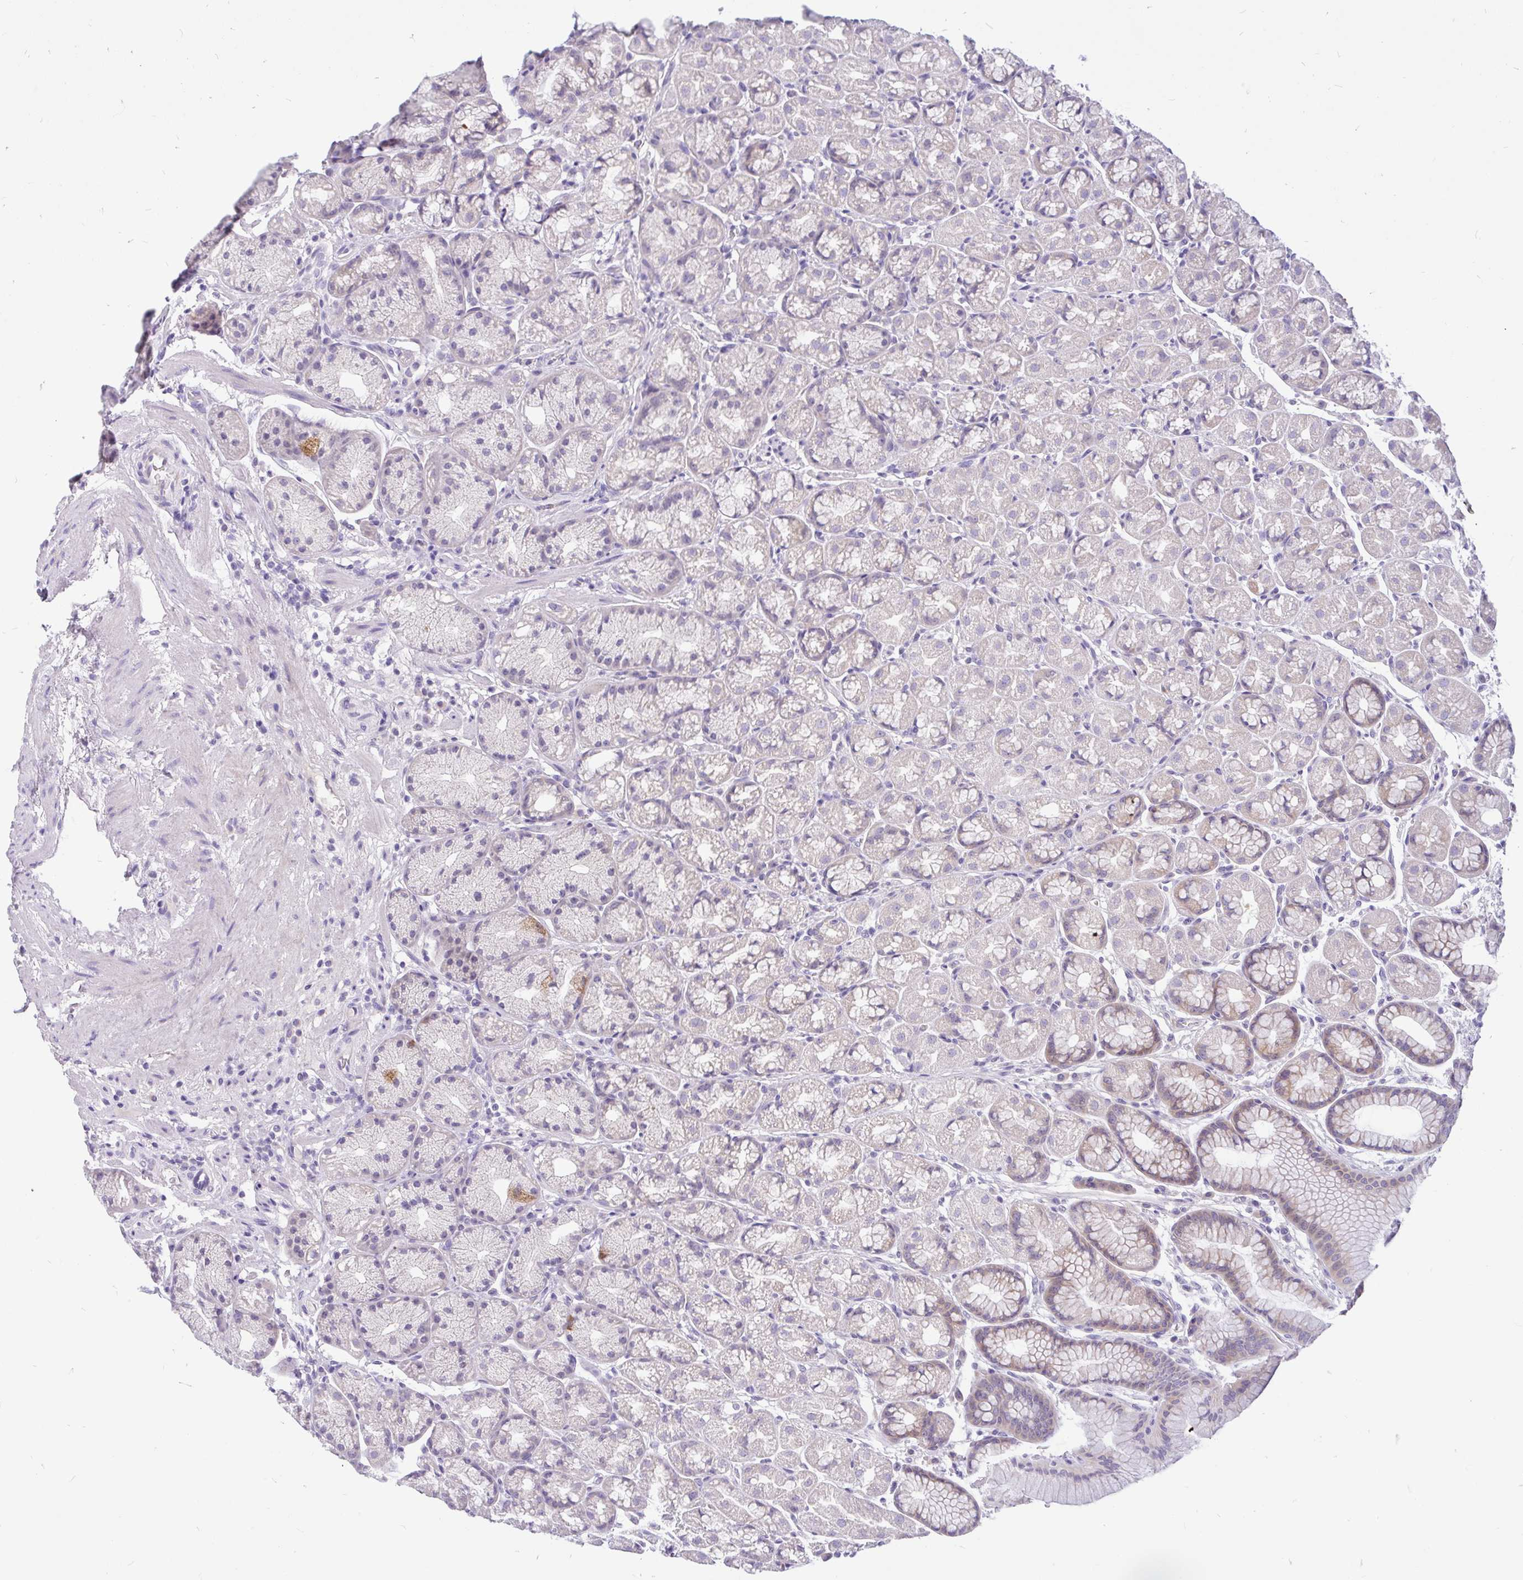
{"staining": {"intensity": "moderate", "quantity": "<25%", "location": "cytoplasmic/membranous"}, "tissue": "stomach", "cell_type": "Glandular cells", "image_type": "normal", "snomed": [{"axis": "morphology", "description": "Normal tissue, NOS"}, {"axis": "topography", "description": "Stomach, lower"}], "caption": "Normal stomach was stained to show a protein in brown. There is low levels of moderate cytoplasmic/membranous expression in about <25% of glandular cells. (DAB IHC with brightfield microscopy, high magnification).", "gene": "KIAA2013", "patient": {"sex": "male", "age": 67}}